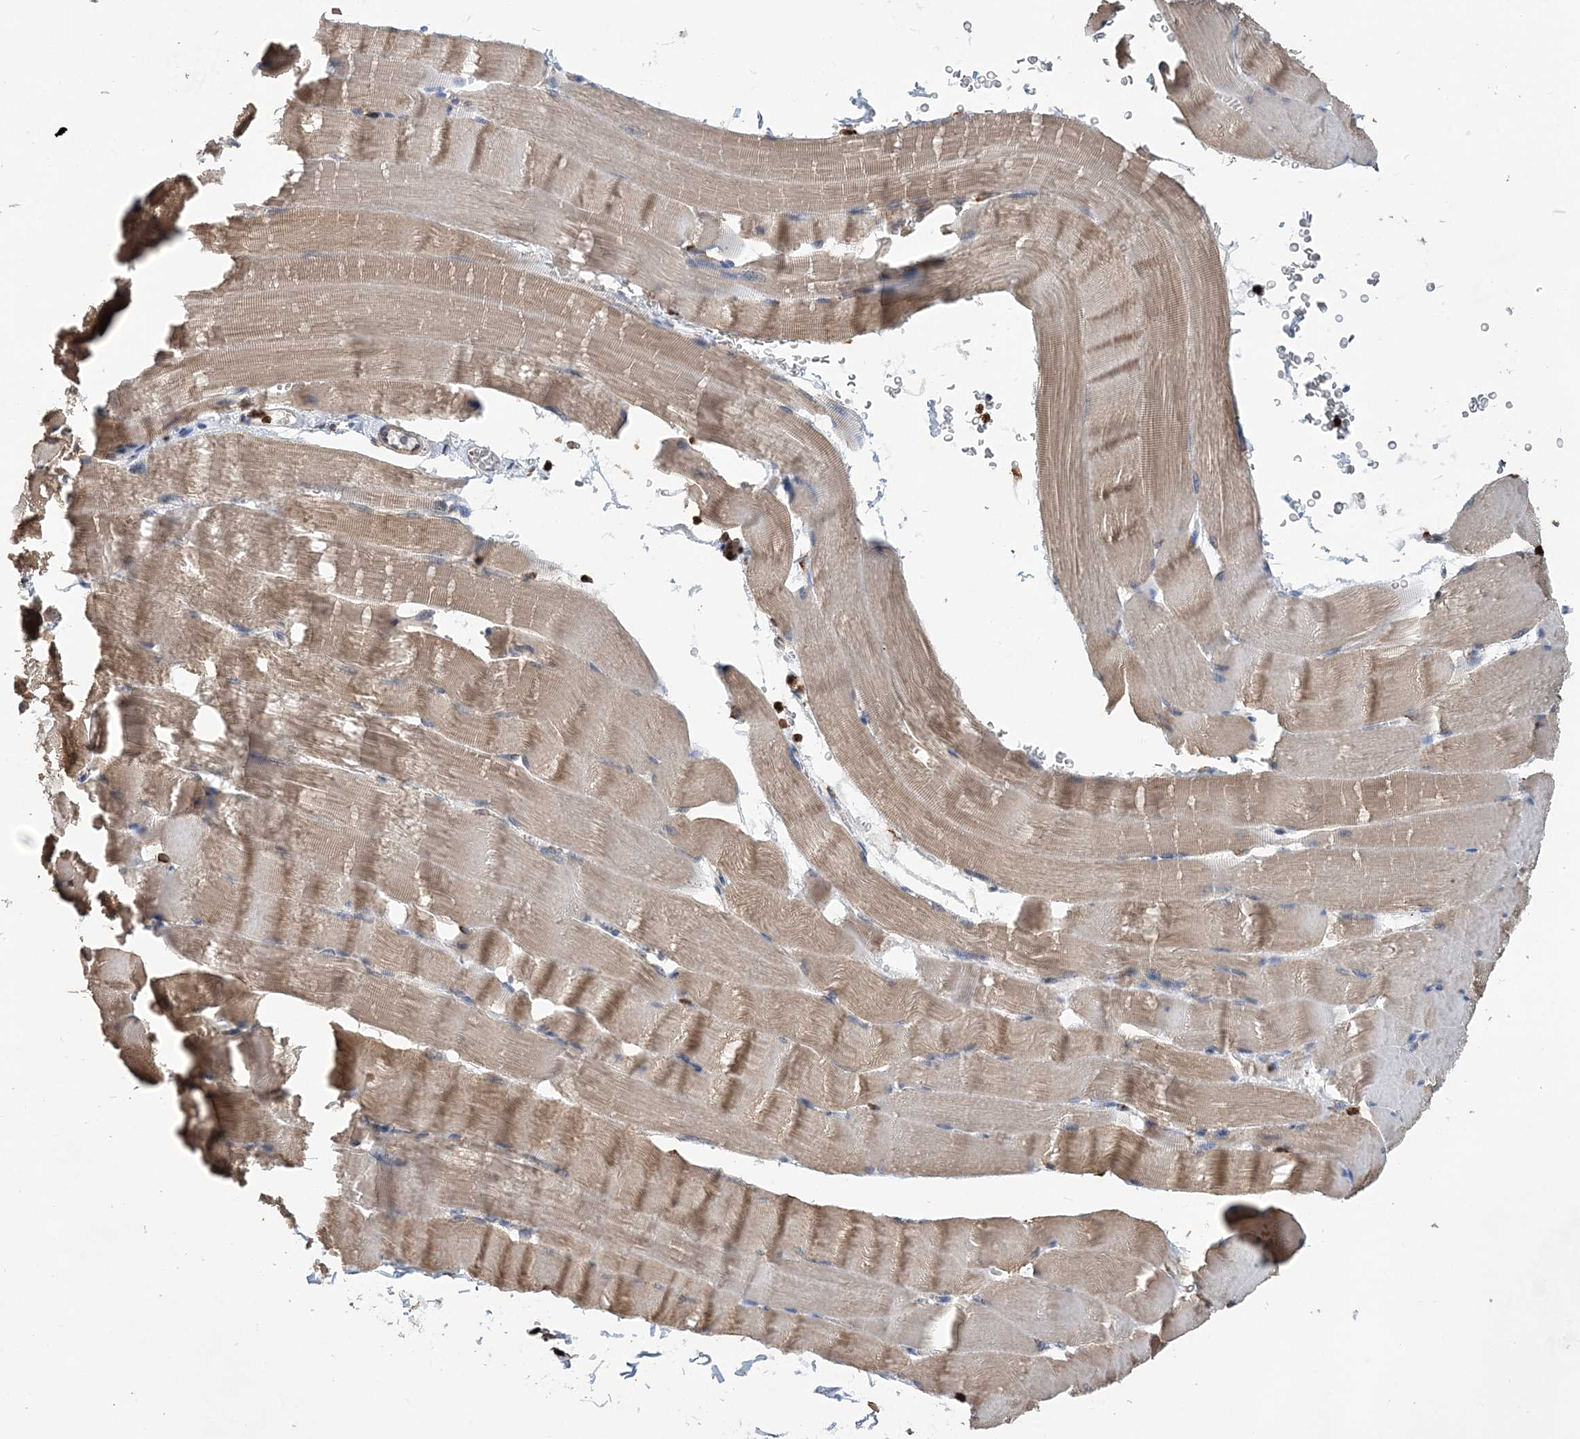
{"staining": {"intensity": "weak", "quantity": ">75%", "location": "cytoplasmic/membranous"}, "tissue": "skeletal muscle", "cell_type": "Myocytes", "image_type": "normal", "snomed": [{"axis": "morphology", "description": "Normal tissue, NOS"}, {"axis": "topography", "description": "Skeletal muscle"}], "caption": "Immunohistochemistry (IHC) staining of benign skeletal muscle, which displays low levels of weak cytoplasmic/membranous positivity in about >75% of myocytes indicating weak cytoplasmic/membranous protein positivity. The staining was performed using DAB (brown) for protein detection and nuclei were counterstained in hematoxylin (blue).", "gene": "WDR12", "patient": {"sex": "male", "age": 62}}